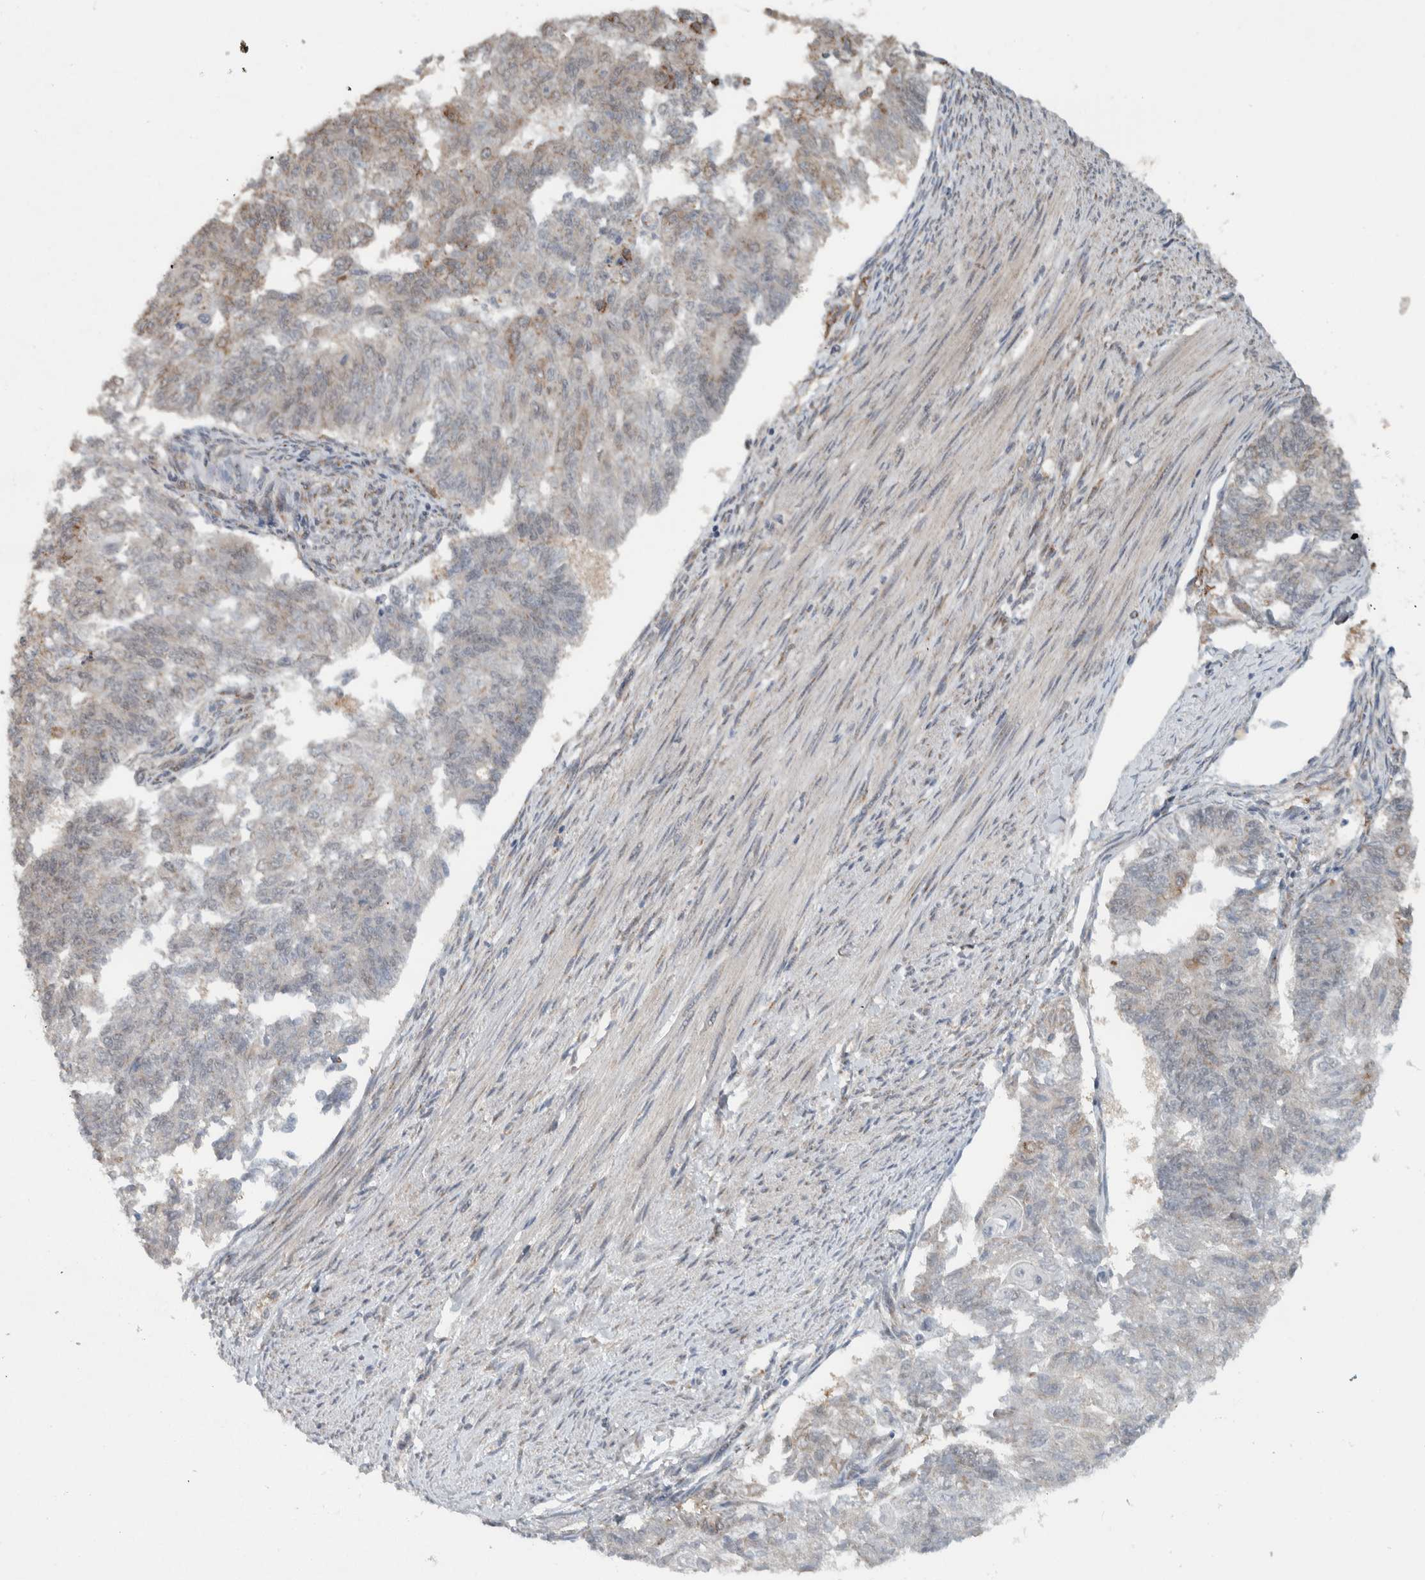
{"staining": {"intensity": "negative", "quantity": "none", "location": "none"}, "tissue": "endometrial cancer", "cell_type": "Tumor cells", "image_type": "cancer", "snomed": [{"axis": "morphology", "description": "Adenocarcinoma, NOS"}, {"axis": "topography", "description": "Endometrium"}], "caption": "High power microscopy photomicrograph of an immunohistochemistry (IHC) photomicrograph of adenocarcinoma (endometrial), revealing no significant expression in tumor cells. (Brightfield microscopy of DAB (3,3'-diaminobenzidine) IHC at high magnification).", "gene": "RERE", "patient": {"sex": "female", "age": 32}}